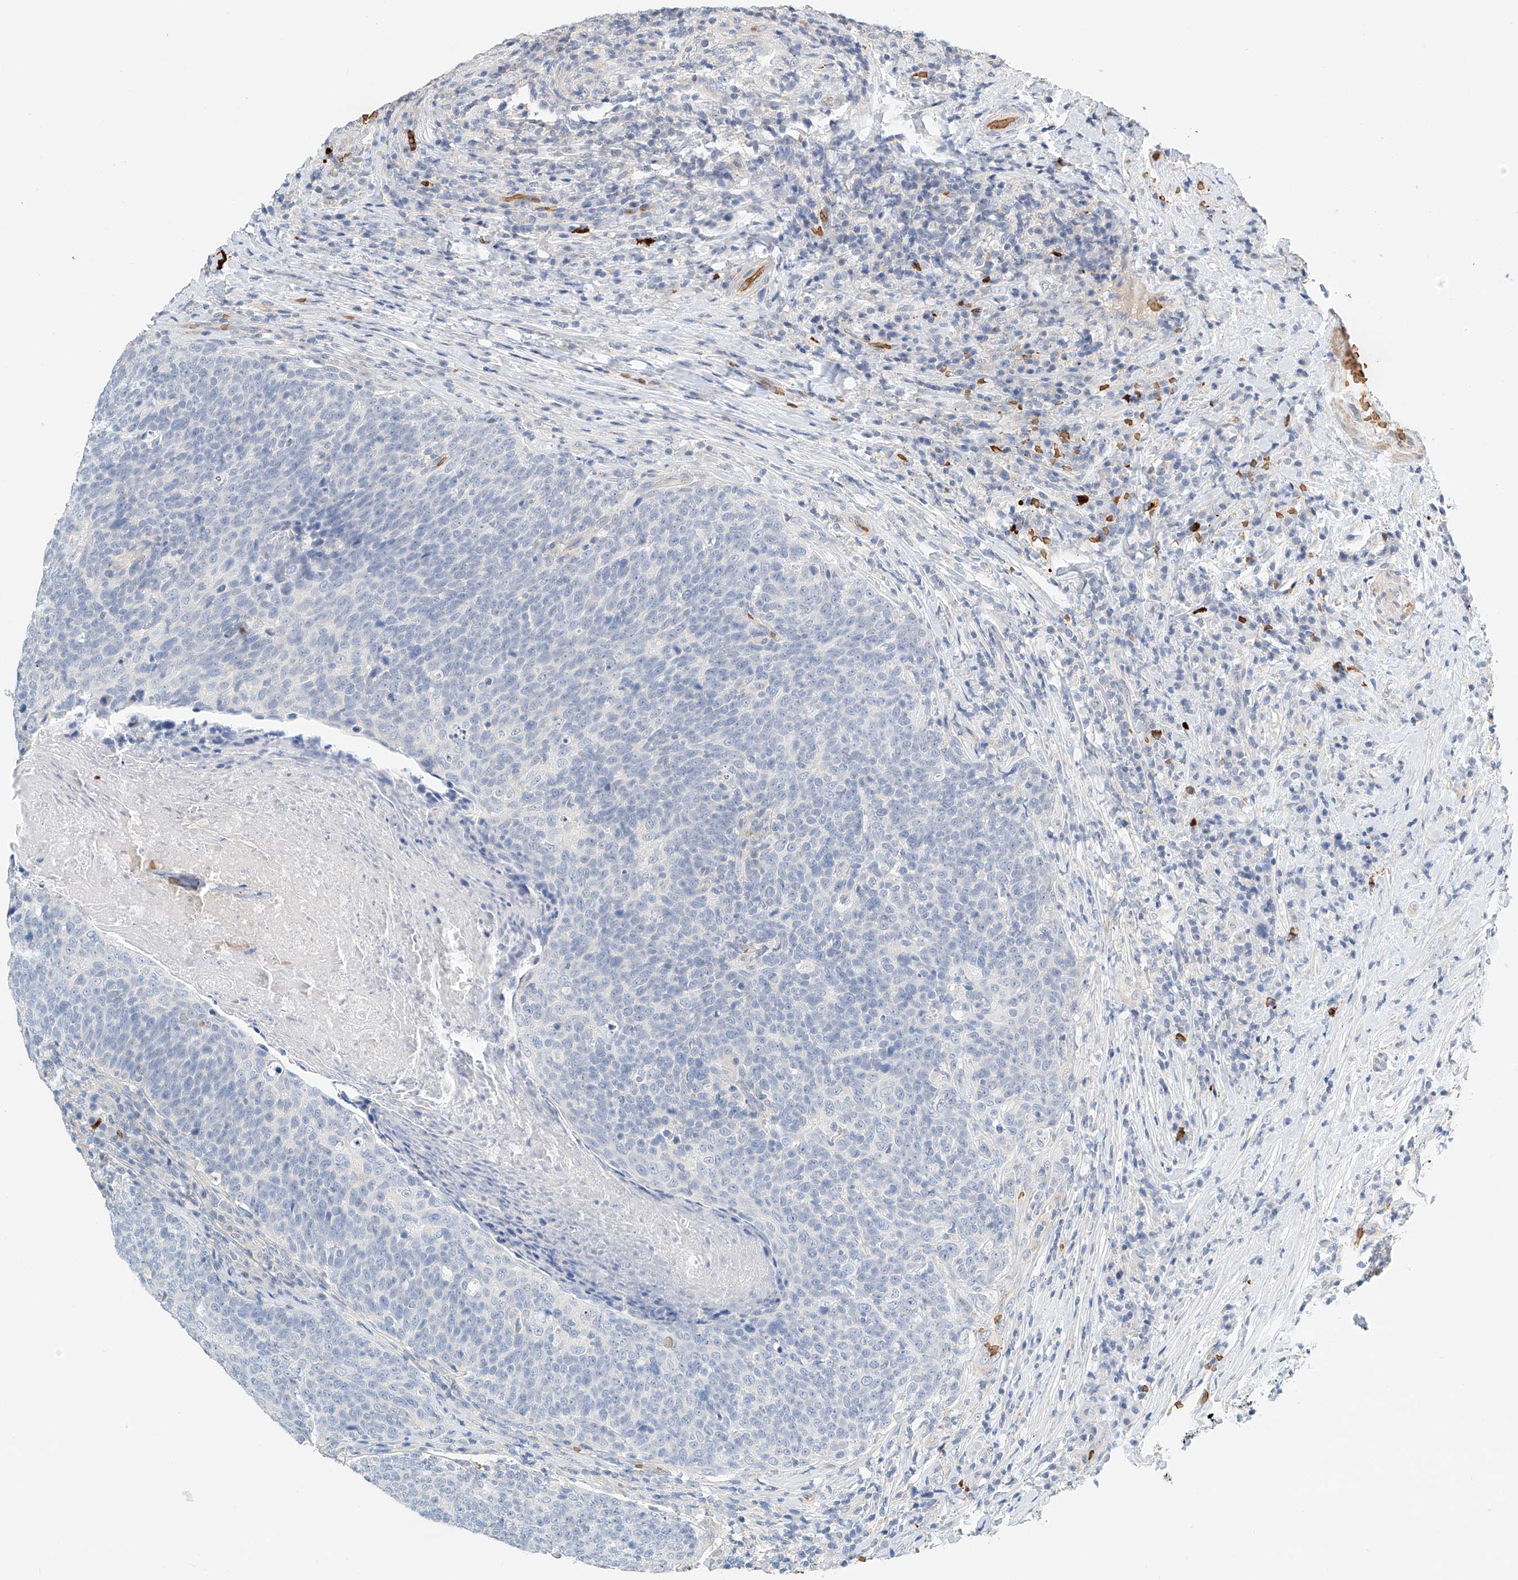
{"staining": {"intensity": "negative", "quantity": "none", "location": "none"}, "tissue": "head and neck cancer", "cell_type": "Tumor cells", "image_type": "cancer", "snomed": [{"axis": "morphology", "description": "Squamous cell carcinoma, NOS"}, {"axis": "morphology", "description": "Squamous cell carcinoma, metastatic, NOS"}, {"axis": "topography", "description": "Lymph node"}, {"axis": "topography", "description": "Head-Neck"}], "caption": "Image shows no significant protein staining in tumor cells of head and neck cancer.", "gene": "RCAN3", "patient": {"sex": "male", "age": 62}}